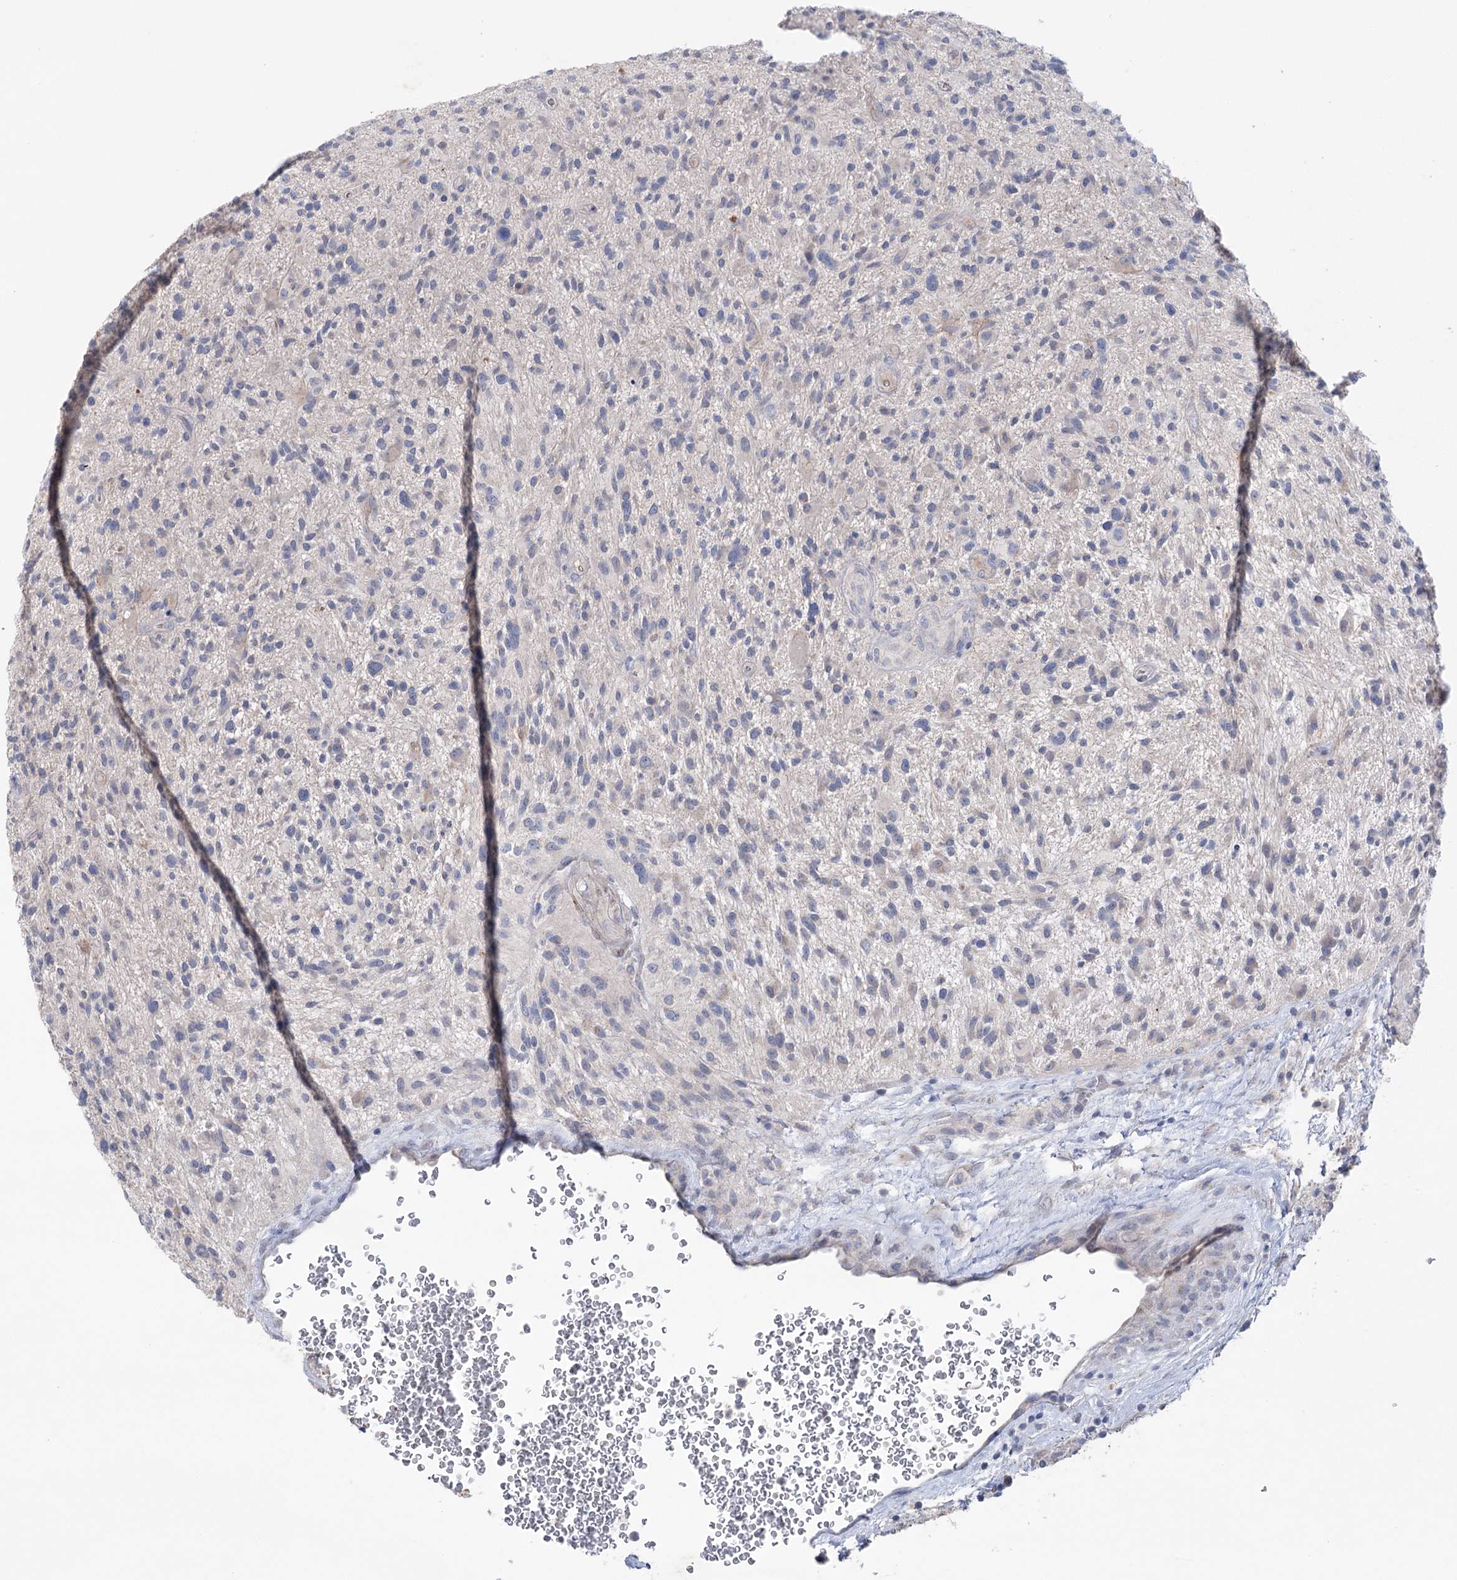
{"staining": {"intensity": "negative", "quantity": "none", "location": "none"}, "tissue": "glioma", "cell_type": "Tumor cells", "image_type": "cancer", "snomed": [{"axis": "morphology", "description": "Glioma, malignant, High grade"}, {"axis": "topography", "description": "Brain"}], "caption": "High magnification brightfield microscopy of glioma stained with DAB (brown) and counterstained with hematoxylin (blue): tumor cells show no significant positivity. The staining was performed using DAB (3,3'-diaminobenzidine) to visualize the protein expression in brown, while the nuclei were stained in blue with hematoxylin (Magnification: 20x).", "gene": "MTCH2", "patient": {"sex": "male", "age": 47}}